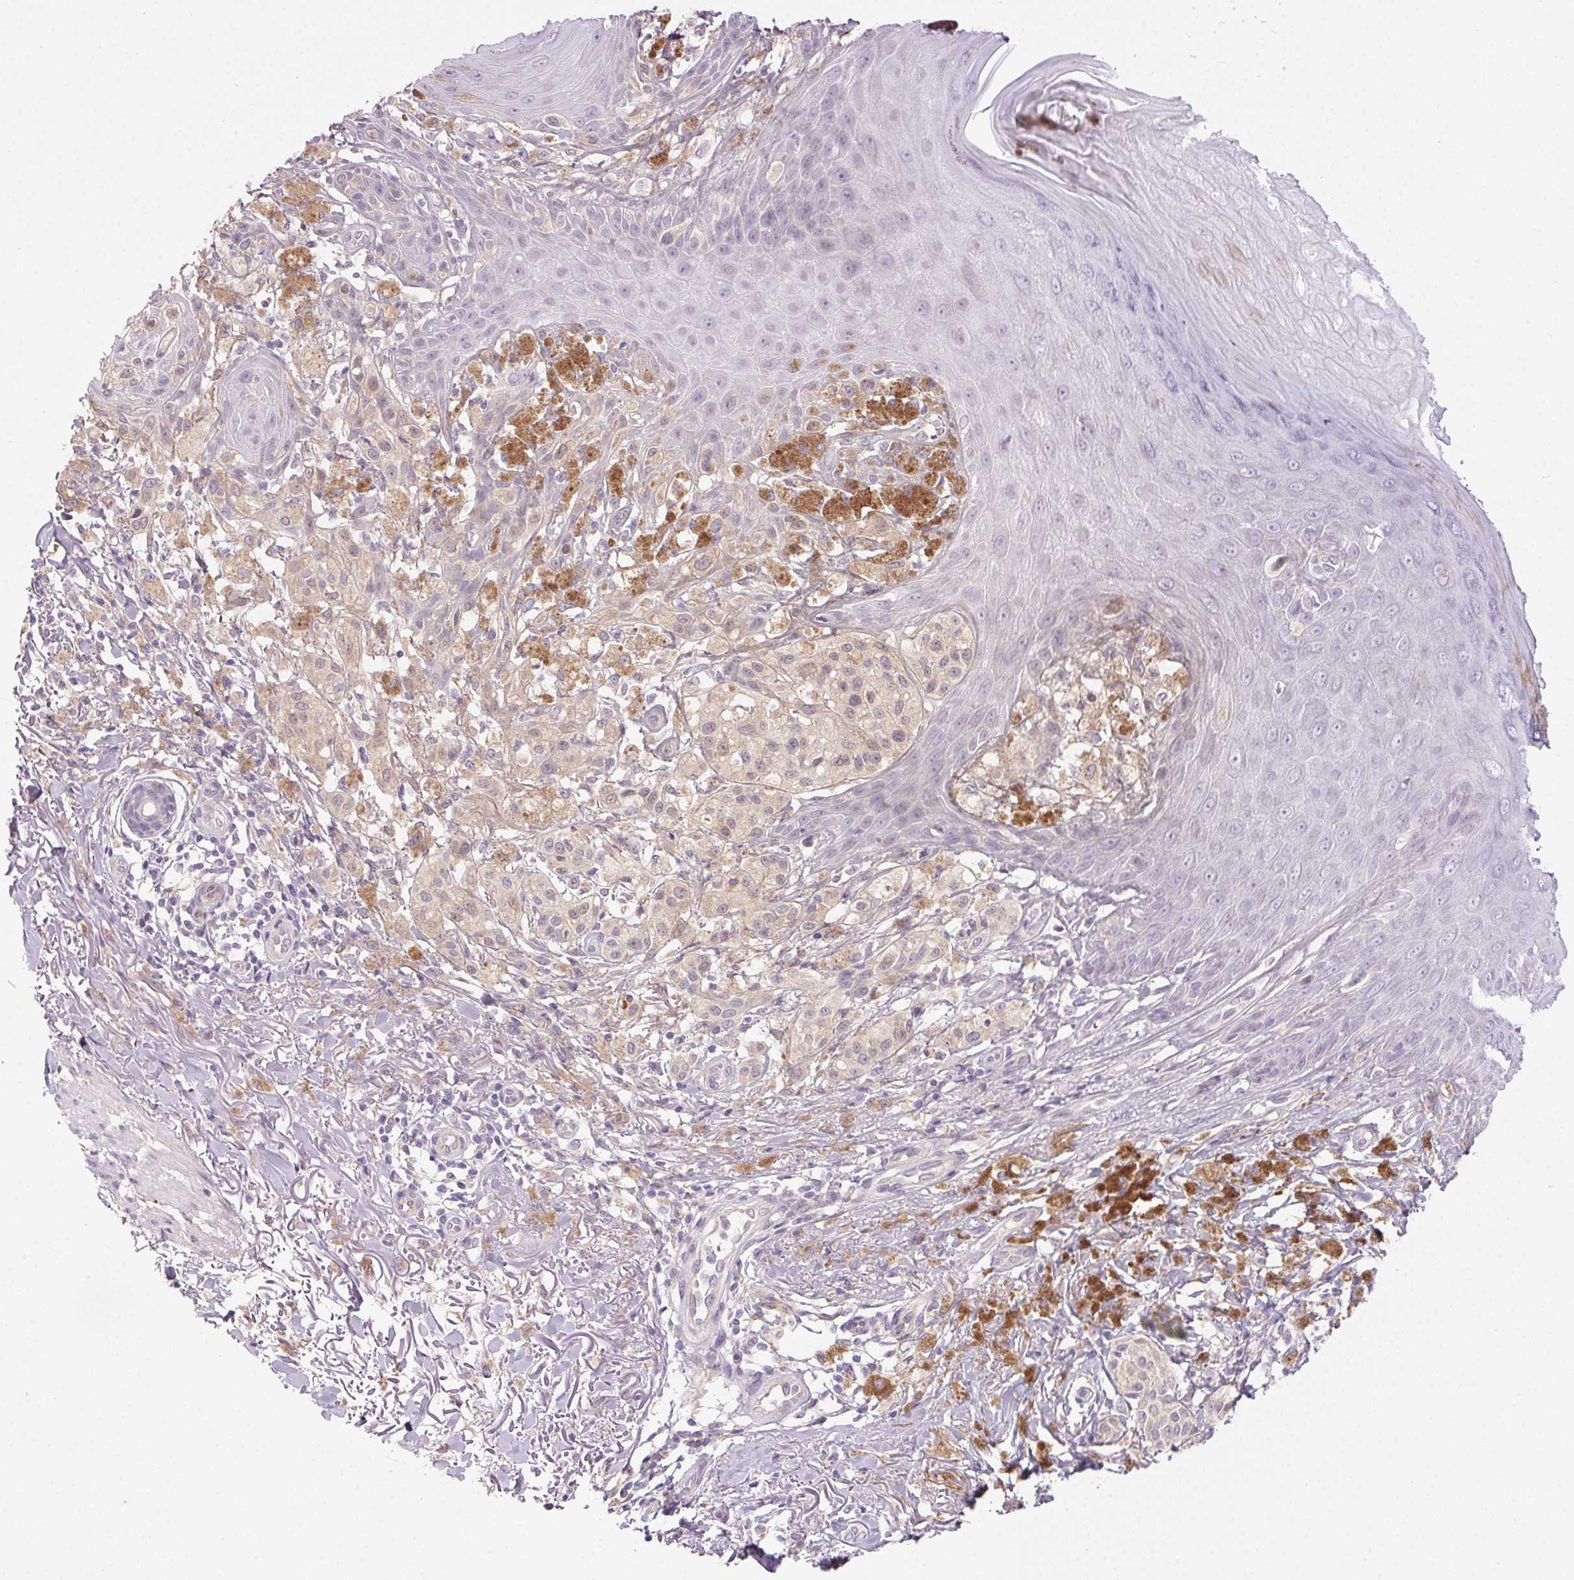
{"staining": {"intensity": "negative", "quantity": "none", "location": "none"}, "tissue": "melanoma", "cell_type": "Tumor cells", "image_type": "cancer", "snomed": [{"axis": "morphology", "description": "Malignant melanoma, NOS"}, {"axis": "topography", "description": "Skin"}], "caption": "Image shows no significant protein staining in tumor cells of malignant melanoma. The staining is performed using DAB brown chromogen with nuclei counter-stained in using hematoxylin.", "gene": "SYT11", "patient": {"sex": "female", "age": 80}}